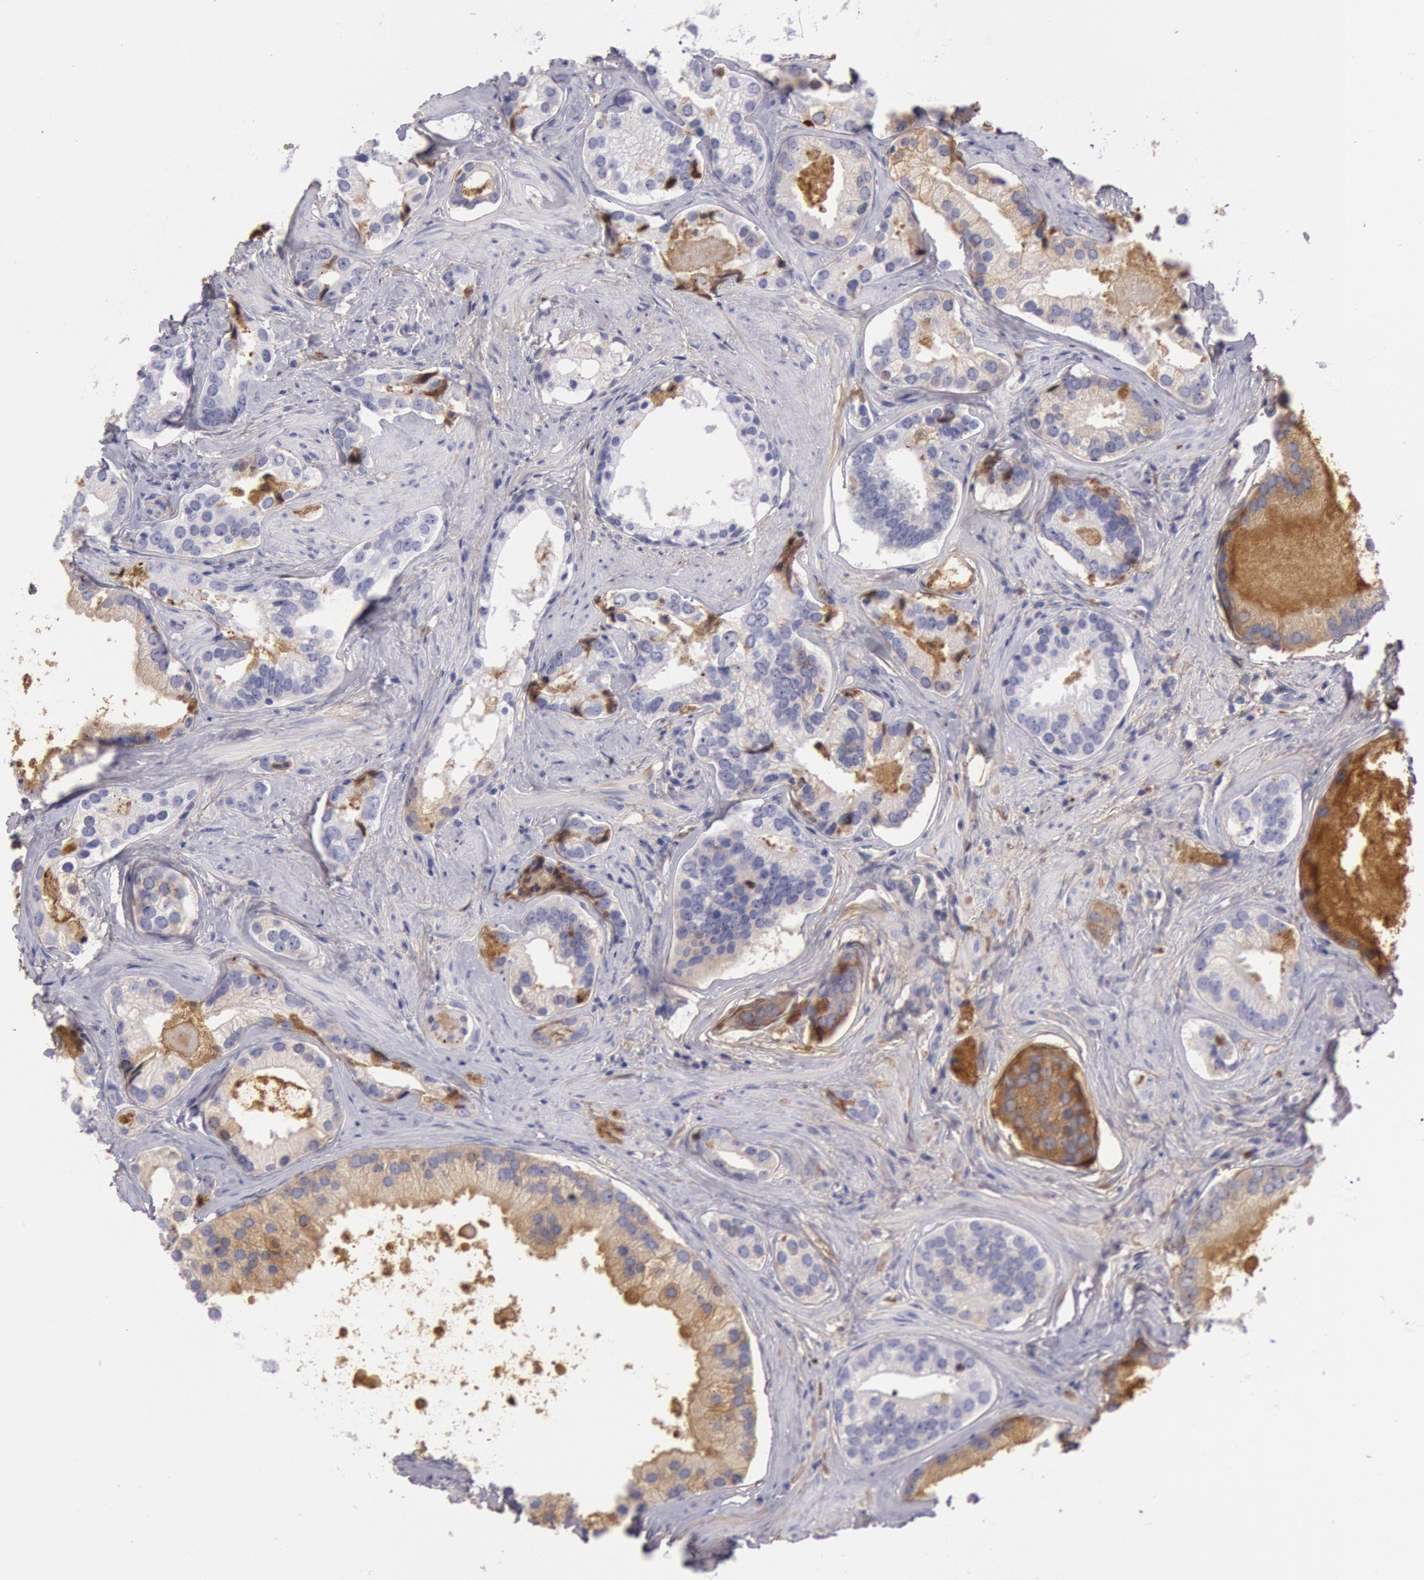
{"staining": {"intensity": "moderate", "quantity": "25%-75%", "location": "cytoplasmic/membranous"}, "tissue": "prostate cancer", "cell_type": "Tumor cells", "image_type": "cancer", "snomed": [{"axis": "morphology", "description": "Adenocarcinoma, Medium grade"}, {"axis": "topography", "description": "Prostate"}], "caption": "Immunohistochemical staining of prostate cancer exhibits moderate cytoplasmic/membranous protein positivity in approximately 25%-75% of tumor cells.", "gene": "IGHG1", "patient": {"sex": "male", "age": 70}}